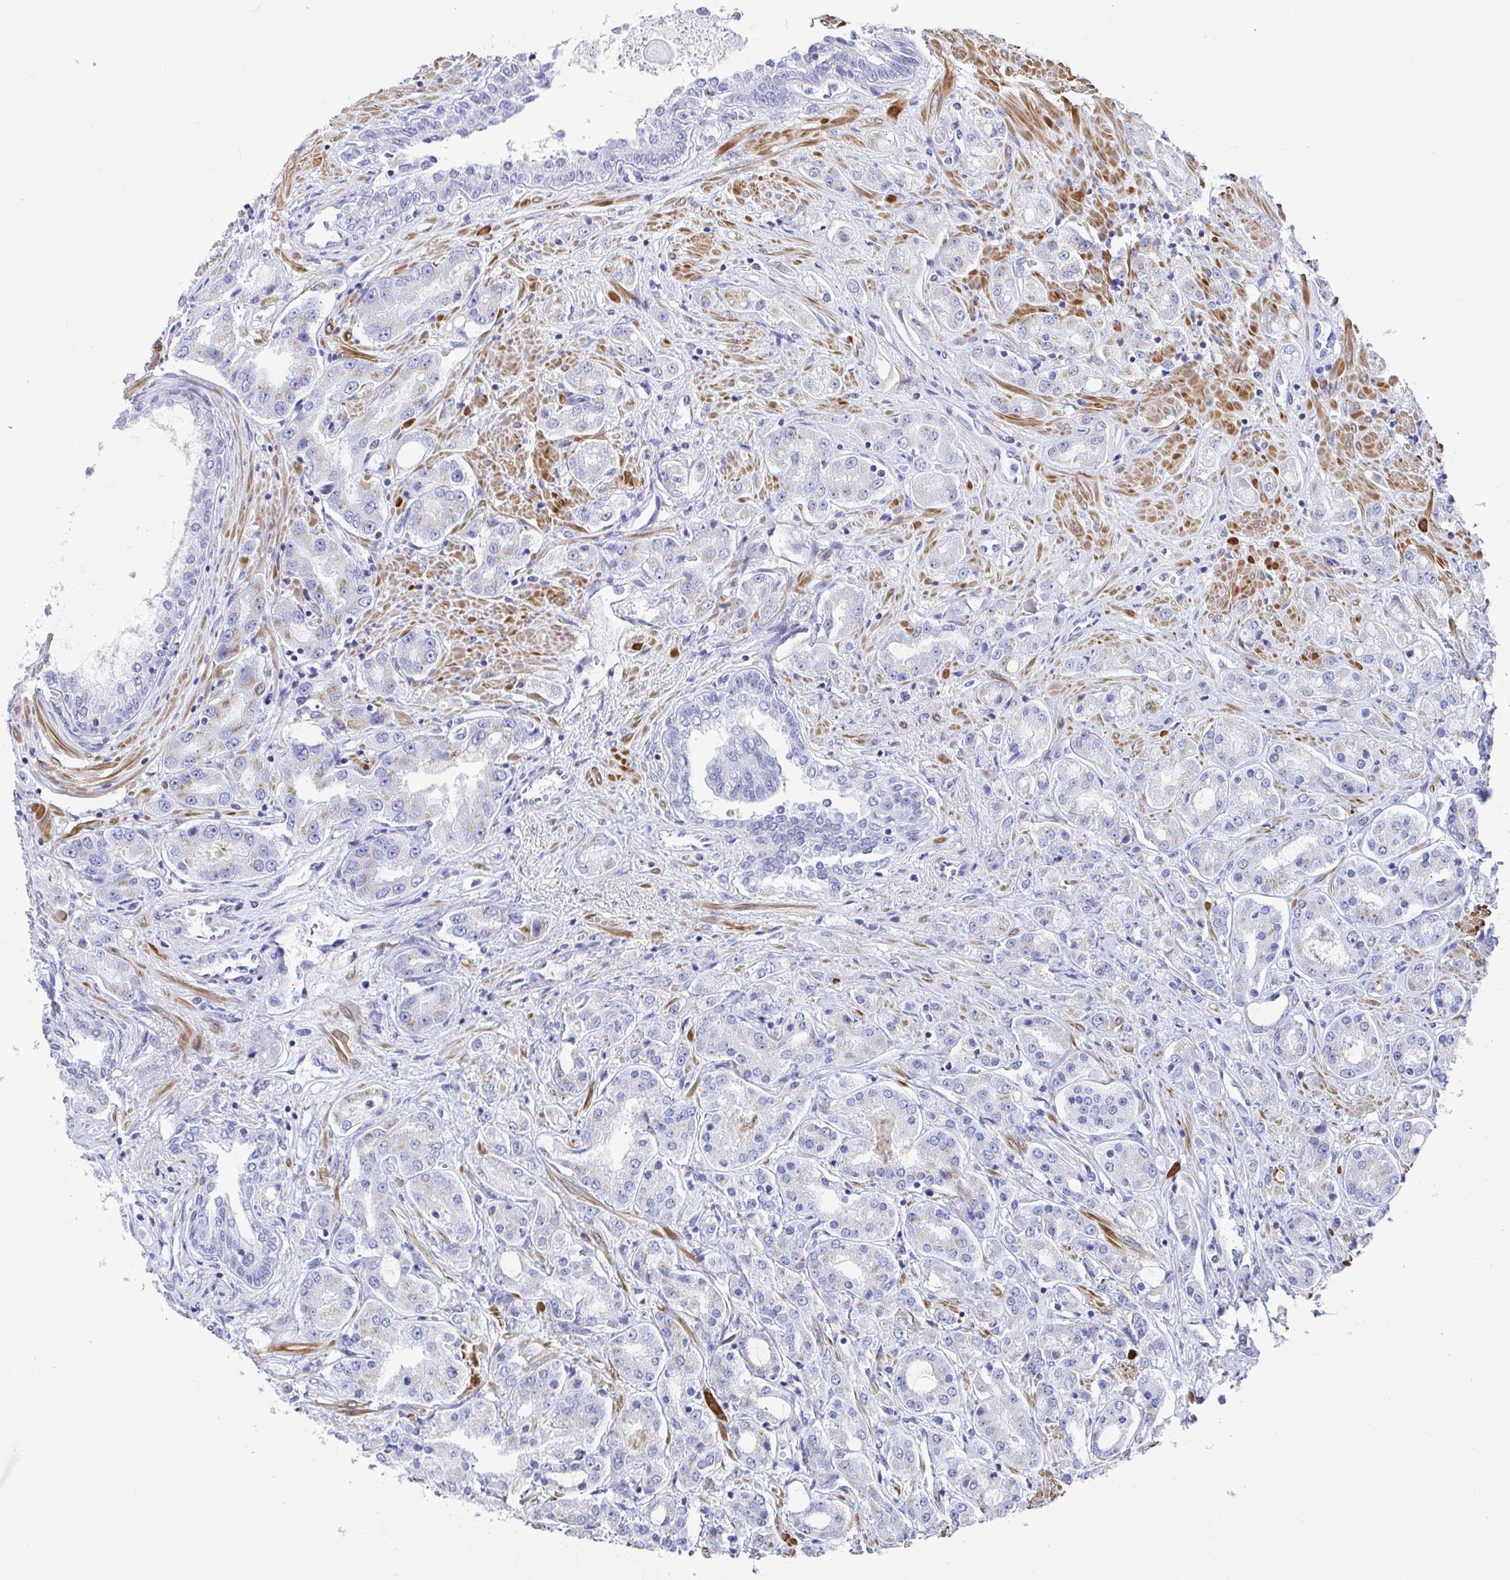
{"staining": {"intensity": "moderate", "quantity": "<25%", "location": "cytoplasmic/membranous"}, "tissue": "prostate cancer", "cell_type": "Tumor cells", "image_type": "cancer", "snomed": [{"axis": "morphology", "description": "Adenocarcinoma, High grade"}, {"axis": "topography", "description": "Prostate"}], "caption": "Immunohistochemistry (DAB (3,3'-diaminobenzidine)) staining of adenocarcinoma (high-grade) (prostate) reveals moderate cytoplasmic/membranous protein staining in about <25% of tumor cells. Nuclei are stained in blue.", "gene": "ZFP82", "patient": {"sex": "male", "age": 67}}